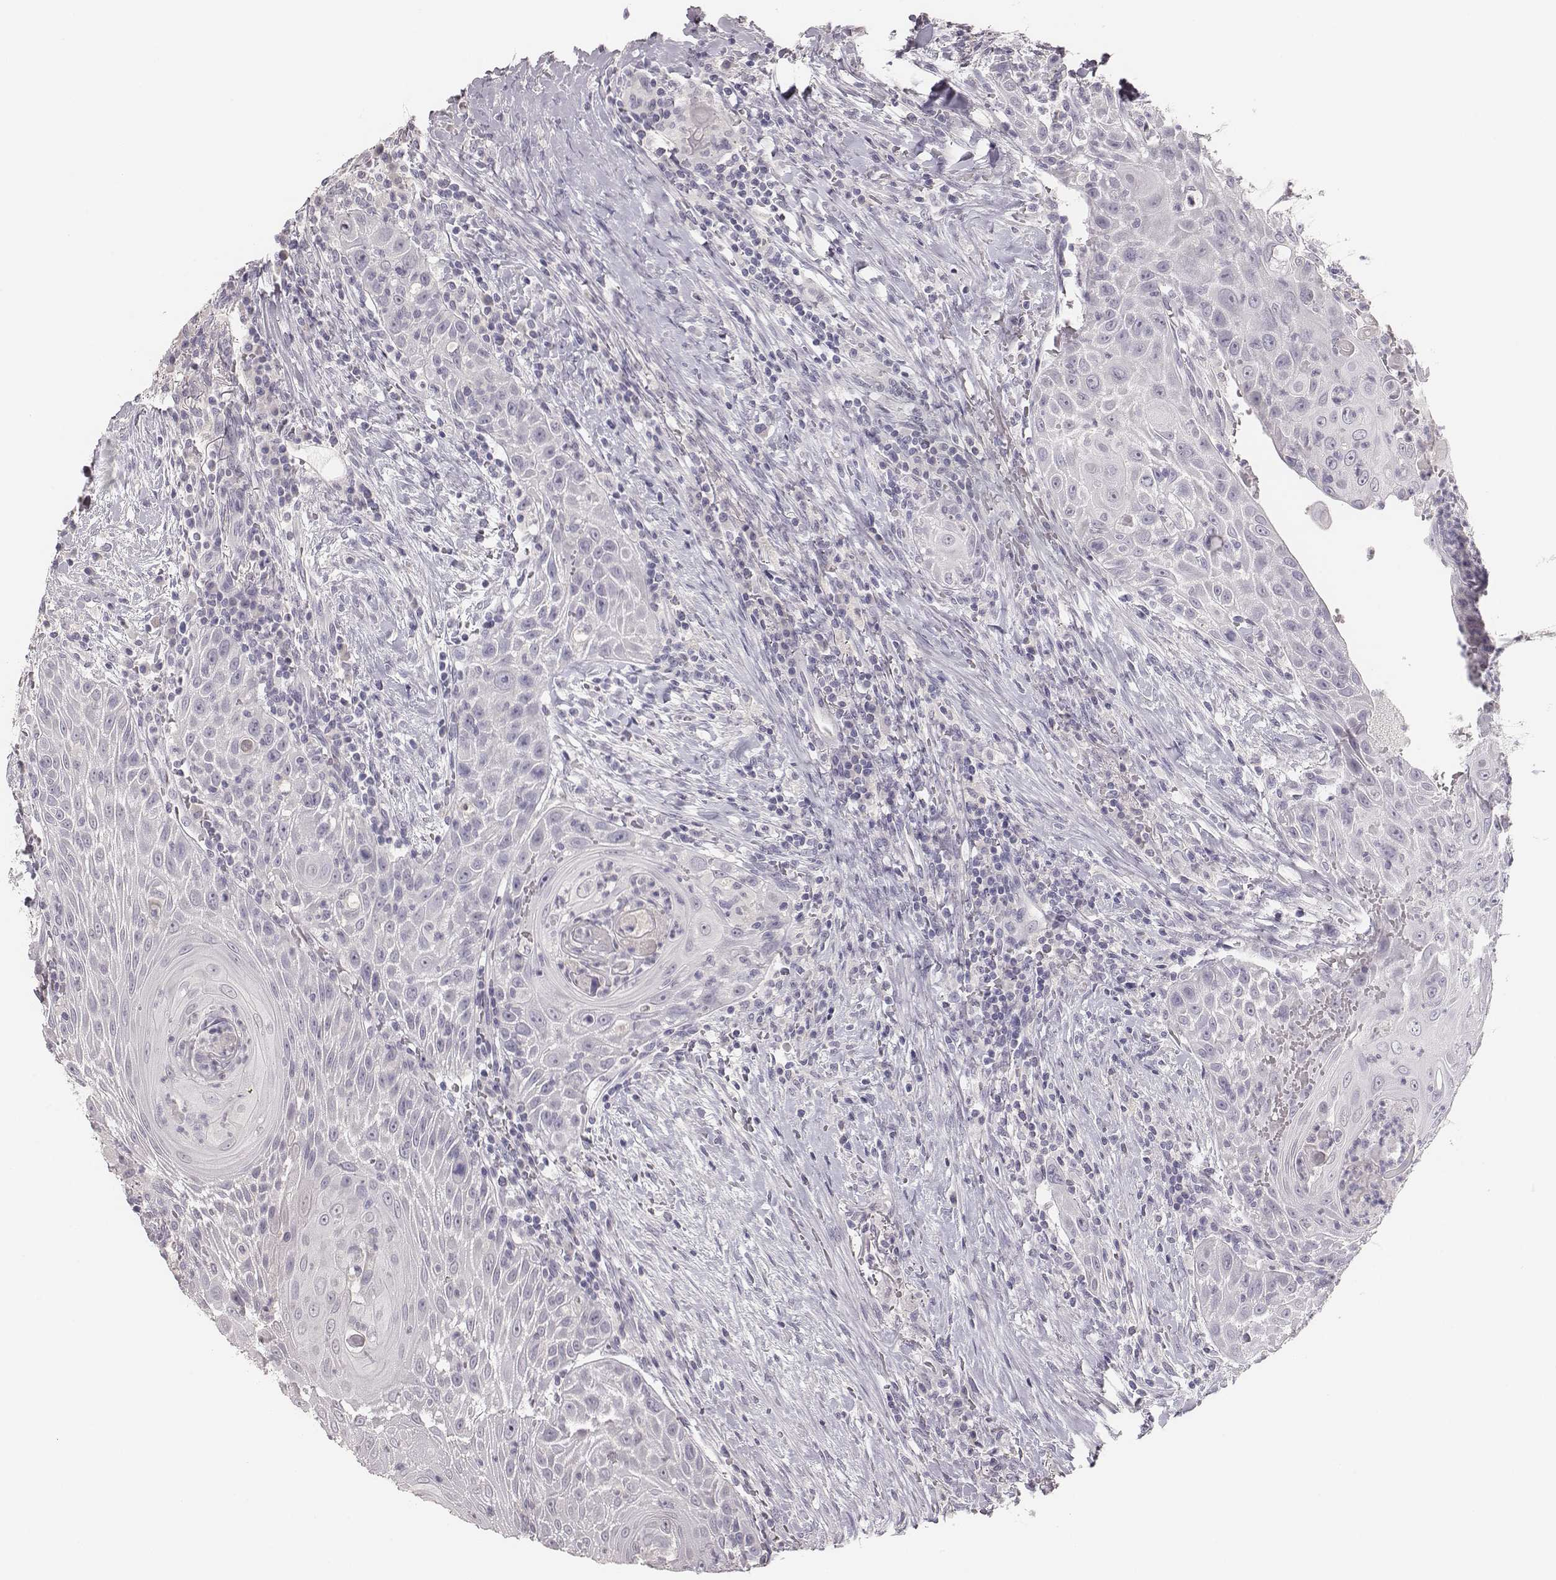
{"staining": {"intensity": "negative", "quantity": "none", "location": "none"}, "tissue": "head and neck cancer", "cell_type": "Tumor cells", "image_type": "cancer", "snomed": [{"axis": "morphology", "description": "Squamous cell carcinoma, NOS"}, {"axis": "topography", "description": "Head-Neck"}], "caption": "Immunohistochemistry micrograph of human squamous cell carcinoma (head and neck) stained for a protein (brown), which displays no positivity in tumor cells.", "gene": "MYH6", "patient": {"sex": "male", "age": 69}}